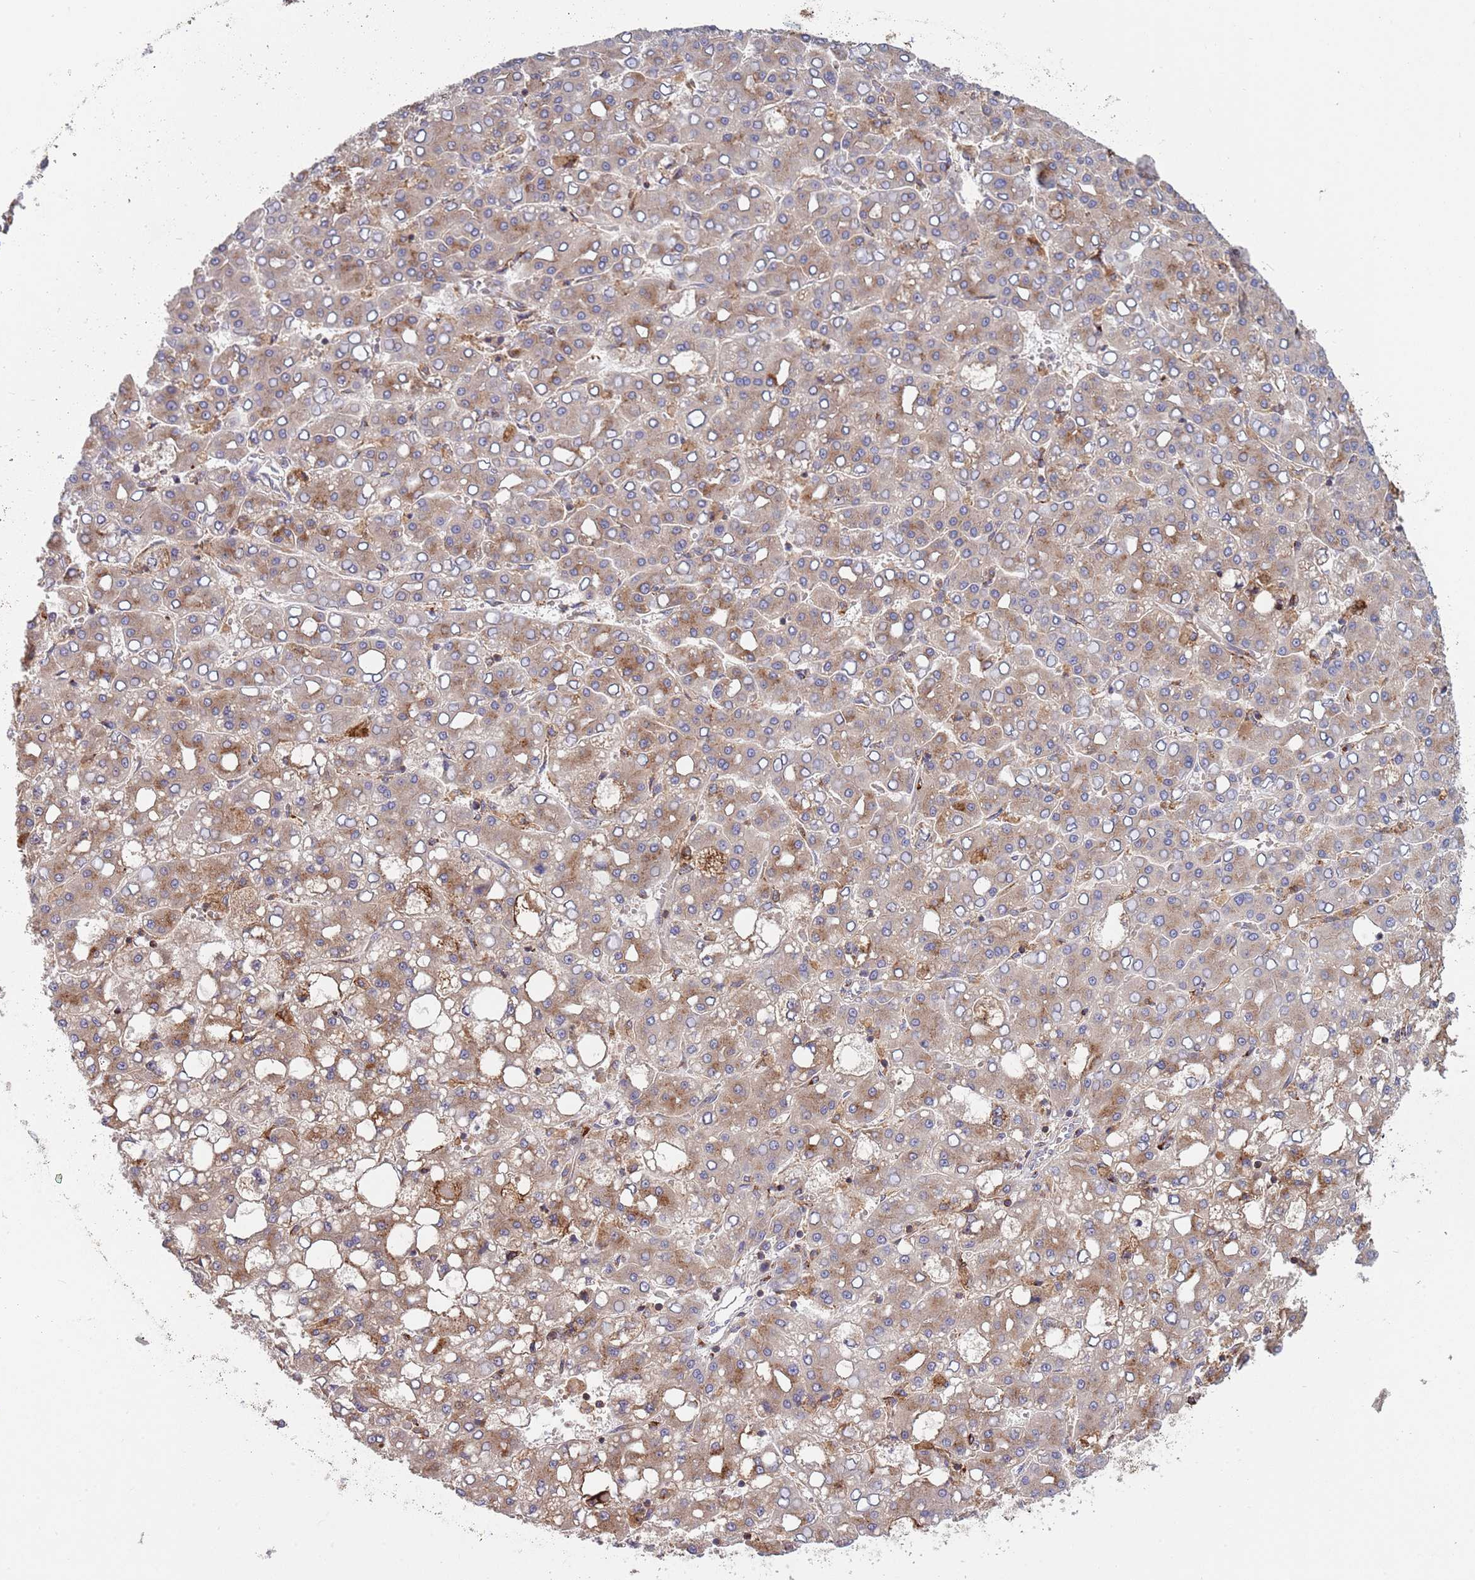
{"staining": {"intensity": "moderate", "quantity": ">75%", "location": "cytoplasmic/membranous"}, "tissue": "liver cancer", "cell_type": "Tumor cells", "image_type": "cancer", "snomed": [{"axis": "morphology", "description": "Carcinoma, Hepatocellular, NOS"}, {"axis": "topography", "description": "Liver"}], "caption": "This histopathology image reveals immunohistochemistry (IHC) staining of liver hepatocellular carcinoma, with medium moderate cytoplasmic/membranous positivity in about >75% of tumor cells.", "gene": "BTBD7", "patient": {"sex": "male", "age": 65}}